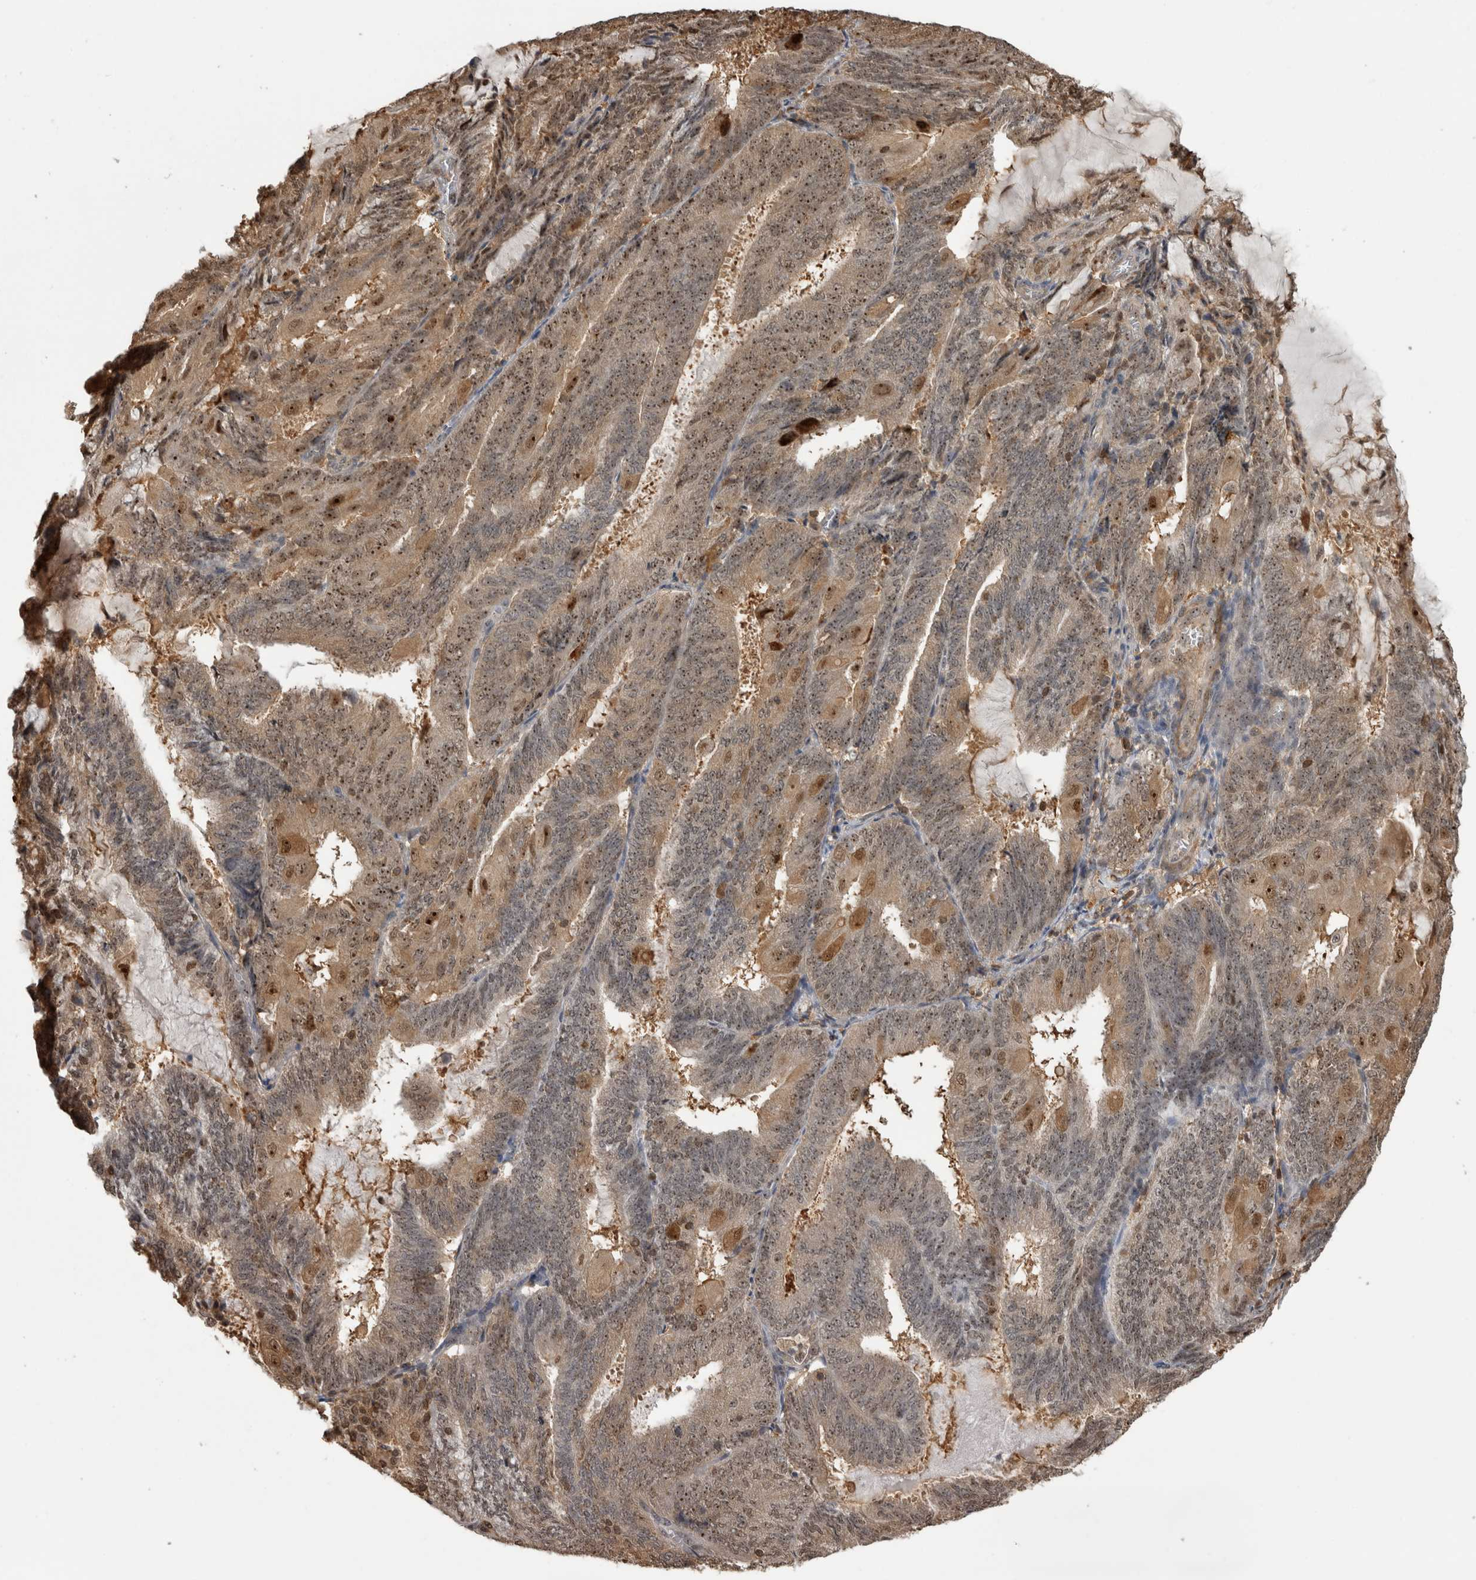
{"staining": {"intensity": "moderate", "quantity": ">75%", "location": "cytoplasmic/membranous,nuclear"}, "tissue": "endometrial cancer", "cell_type": "Tumor cells", "image_type": "cancer", "snomed": [{"axis": "morphology", "description": "Adenocarcinoma, NOS"}, {"axis": "topography", "description": "Endometrium"}], "caption": "This micrograph exhibits immunohistochemistry staining of human endometrial cancer, with medium moderate cytoplasmic/membranous and nuclear staining in about >75% of tumor cells.", "gene": "TDRD7", "patient": {"sex": "female", "age": 81}}